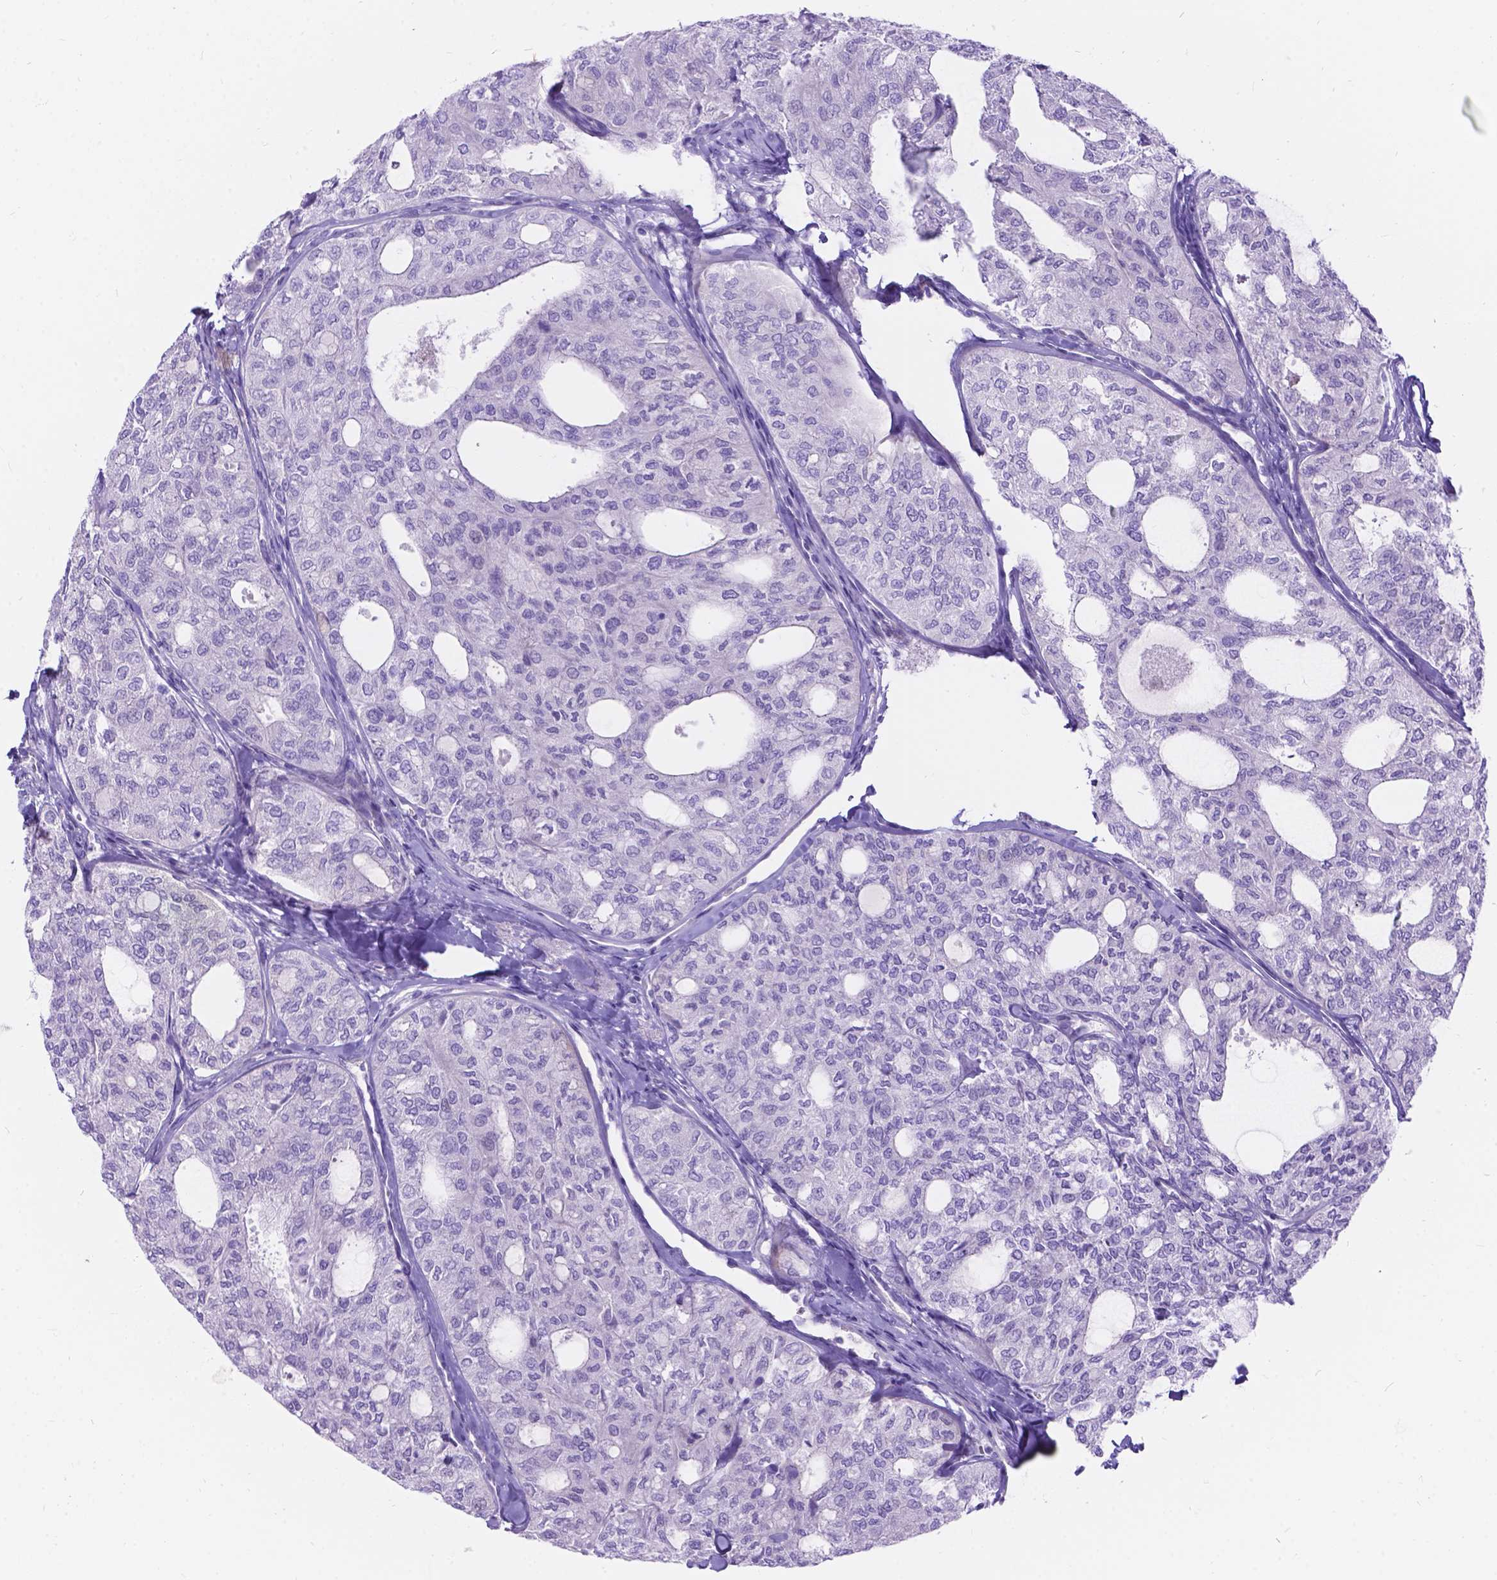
{"staining": {"intensity": "negative", "quantity": "none", "location": "none"}, "tissue": "thyroid cancer", "cell_type": "Tumor cells", "image_type": "cancer", "snomed": [{"axis": "morphology", "description": "Follicular adenoma carcinoma, NOS"}, {"axis": "topography", "description": "Thyroid gland"}], "caption": "The photomicrograph exhibits no staining of tumor cells in thyroid cancer (follicular adenoma carcinoma).", "gene": "KLHL10", "patient": {"sex": "male", "age": 75}}